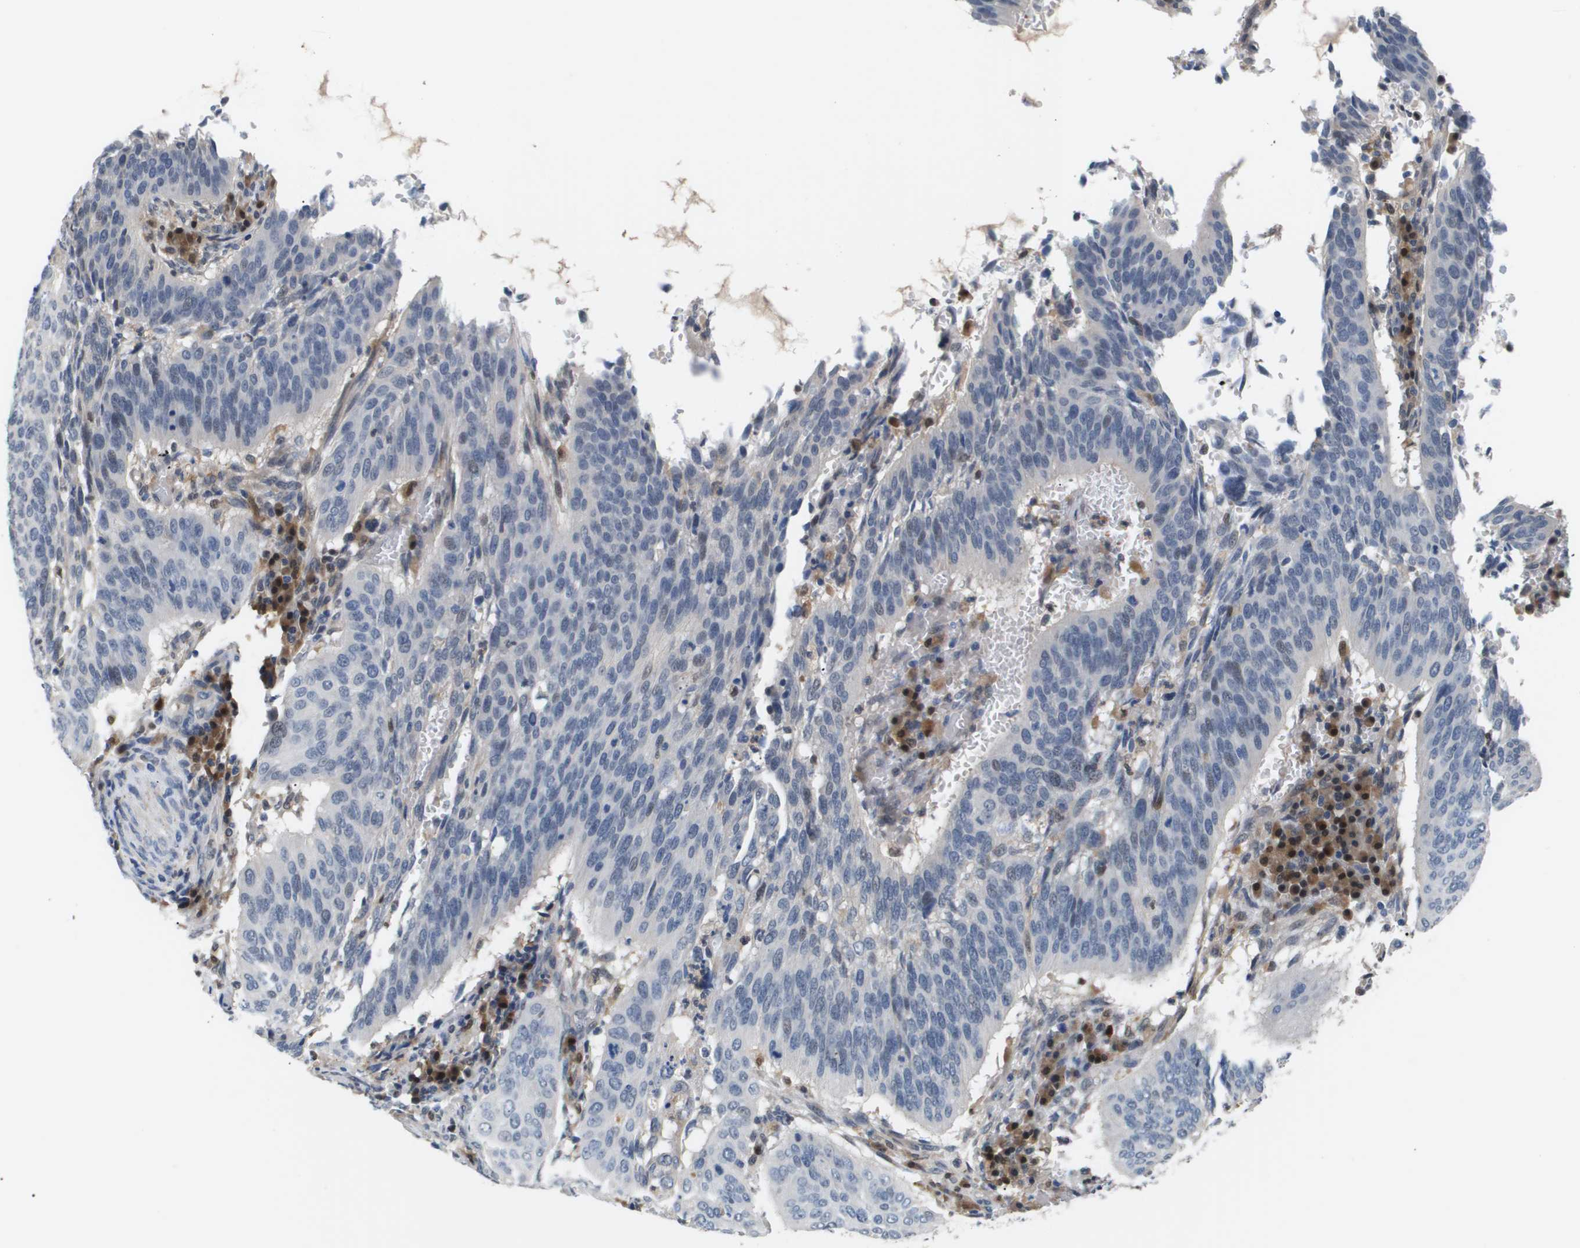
{"staining": {"intensity": "weak", "quantity": "<25%", "location": "nuclear"}, "tissue": "cervical cancer", "cell_type": "Tumor cells", "image_type": "cancer", "snomed": [{"axis": "morphology", "description": "Normal tissue, NOS"}, {"axis": "morphology", "description": "Squamous cell carcinoma, NOS"}, {"axis": "topography", "description": "Cervix"}], "caption": "This is a micrograph of immunohistochemistry (IHC) staining of cervical cancer (squamous cell carcinoma), which shows no positivity in tumor cells.", "gene": "AKR1A1", "patient": {"sex": "female", "age": 39}}